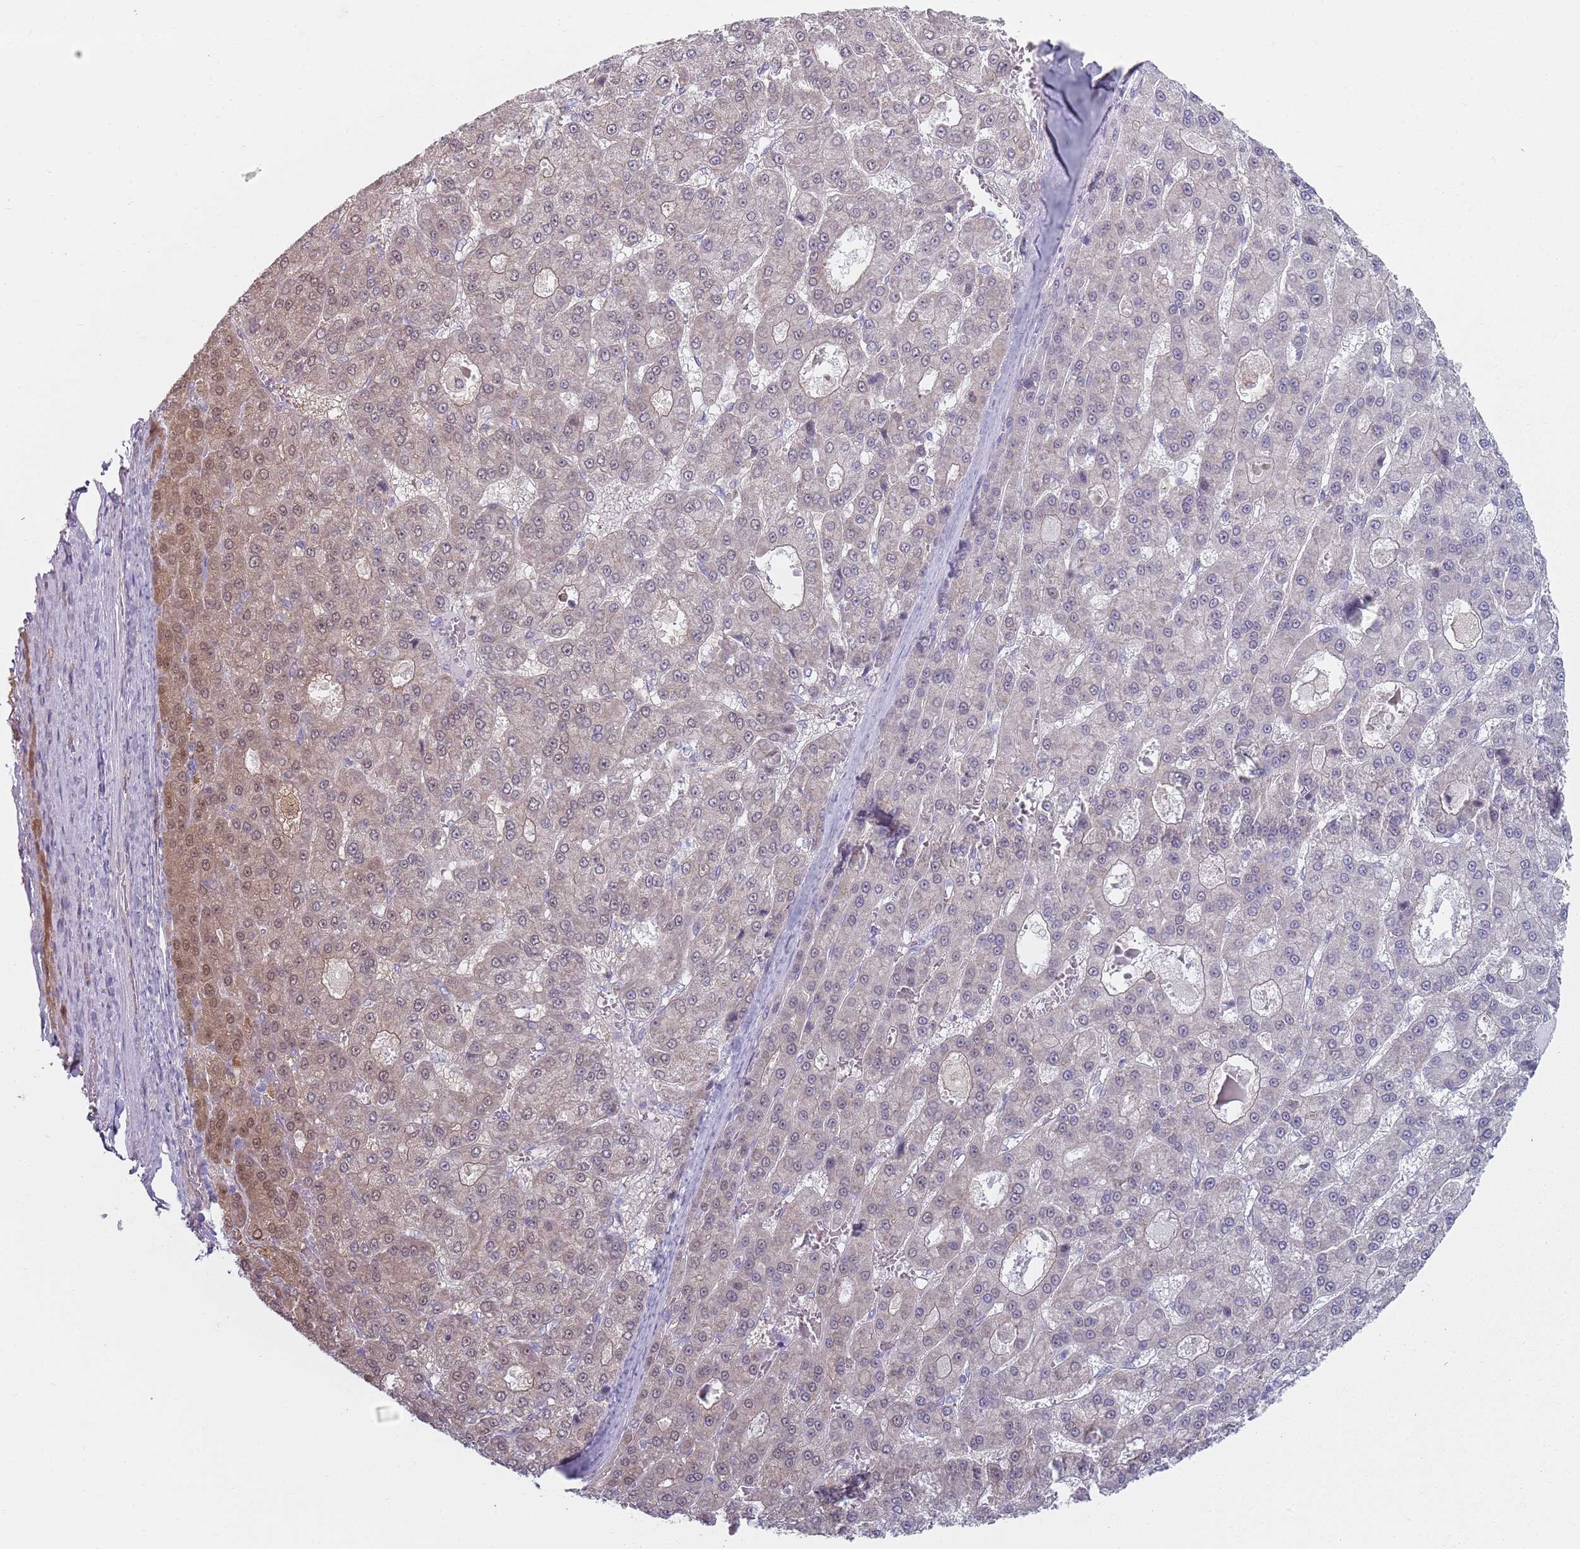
{"staining": {"intensity": "weak", "quantity": "<25%", "location": "cytoplasmic/membranous,nuclear"}, "tissue": "liver cancer", "cell_type": "Tumor cells", "image_type": "cancer", "snomed": [{"axis": "morphology", "description": "Carcinoma, Hepatocellular, NOS"}, {"axis": "topography", "description": "Liver"}], "caption": "Immunohistochemical staining of human liver hepatocellular carcinoma shows no significant expression in tumor cells.", "gene": "SLC26A6", "patient": {"sex": "male", "age": 70}}